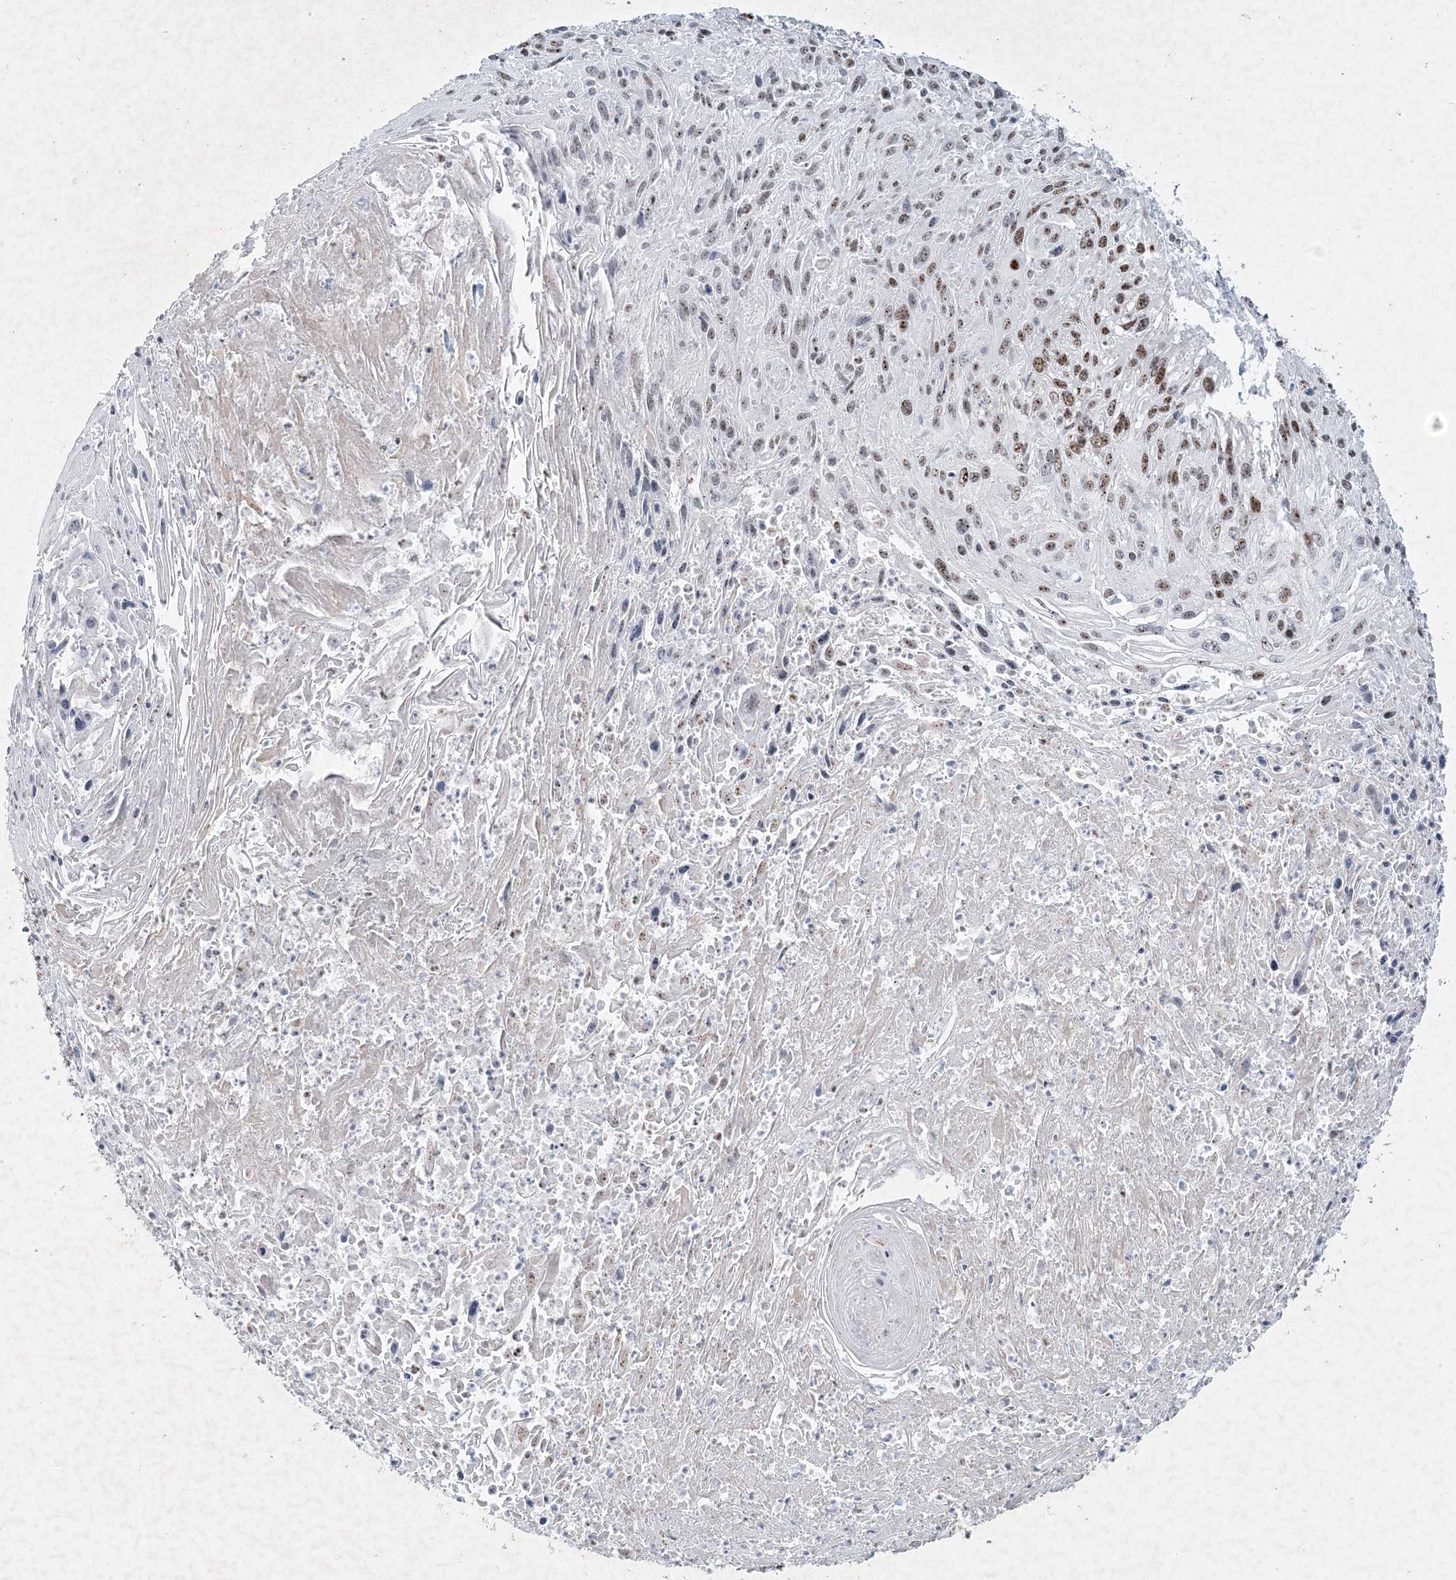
{"staining": {"intensity": "moderate", "quantity": ">75%", "location": "nuclear"}, "tissue": "cervical cancer", "cell_type": "Tumor cells", "image_type": "cancer", "snomed": [{"axis": "morphology", "description": "Squamous cell carcinoma, NOS"}, {"axis": "topography", "description": "Cervix"}], "caption": "Immunohistochemistry photomicrograph of human squamous cell carcinoma (cervical) stained for a protein (brown), which shows medium levels of moderate nuclear expression in approximately >75% of tumor cells.", "gene": "GIN1", "patient": {"sex": "female", "age": 51}}